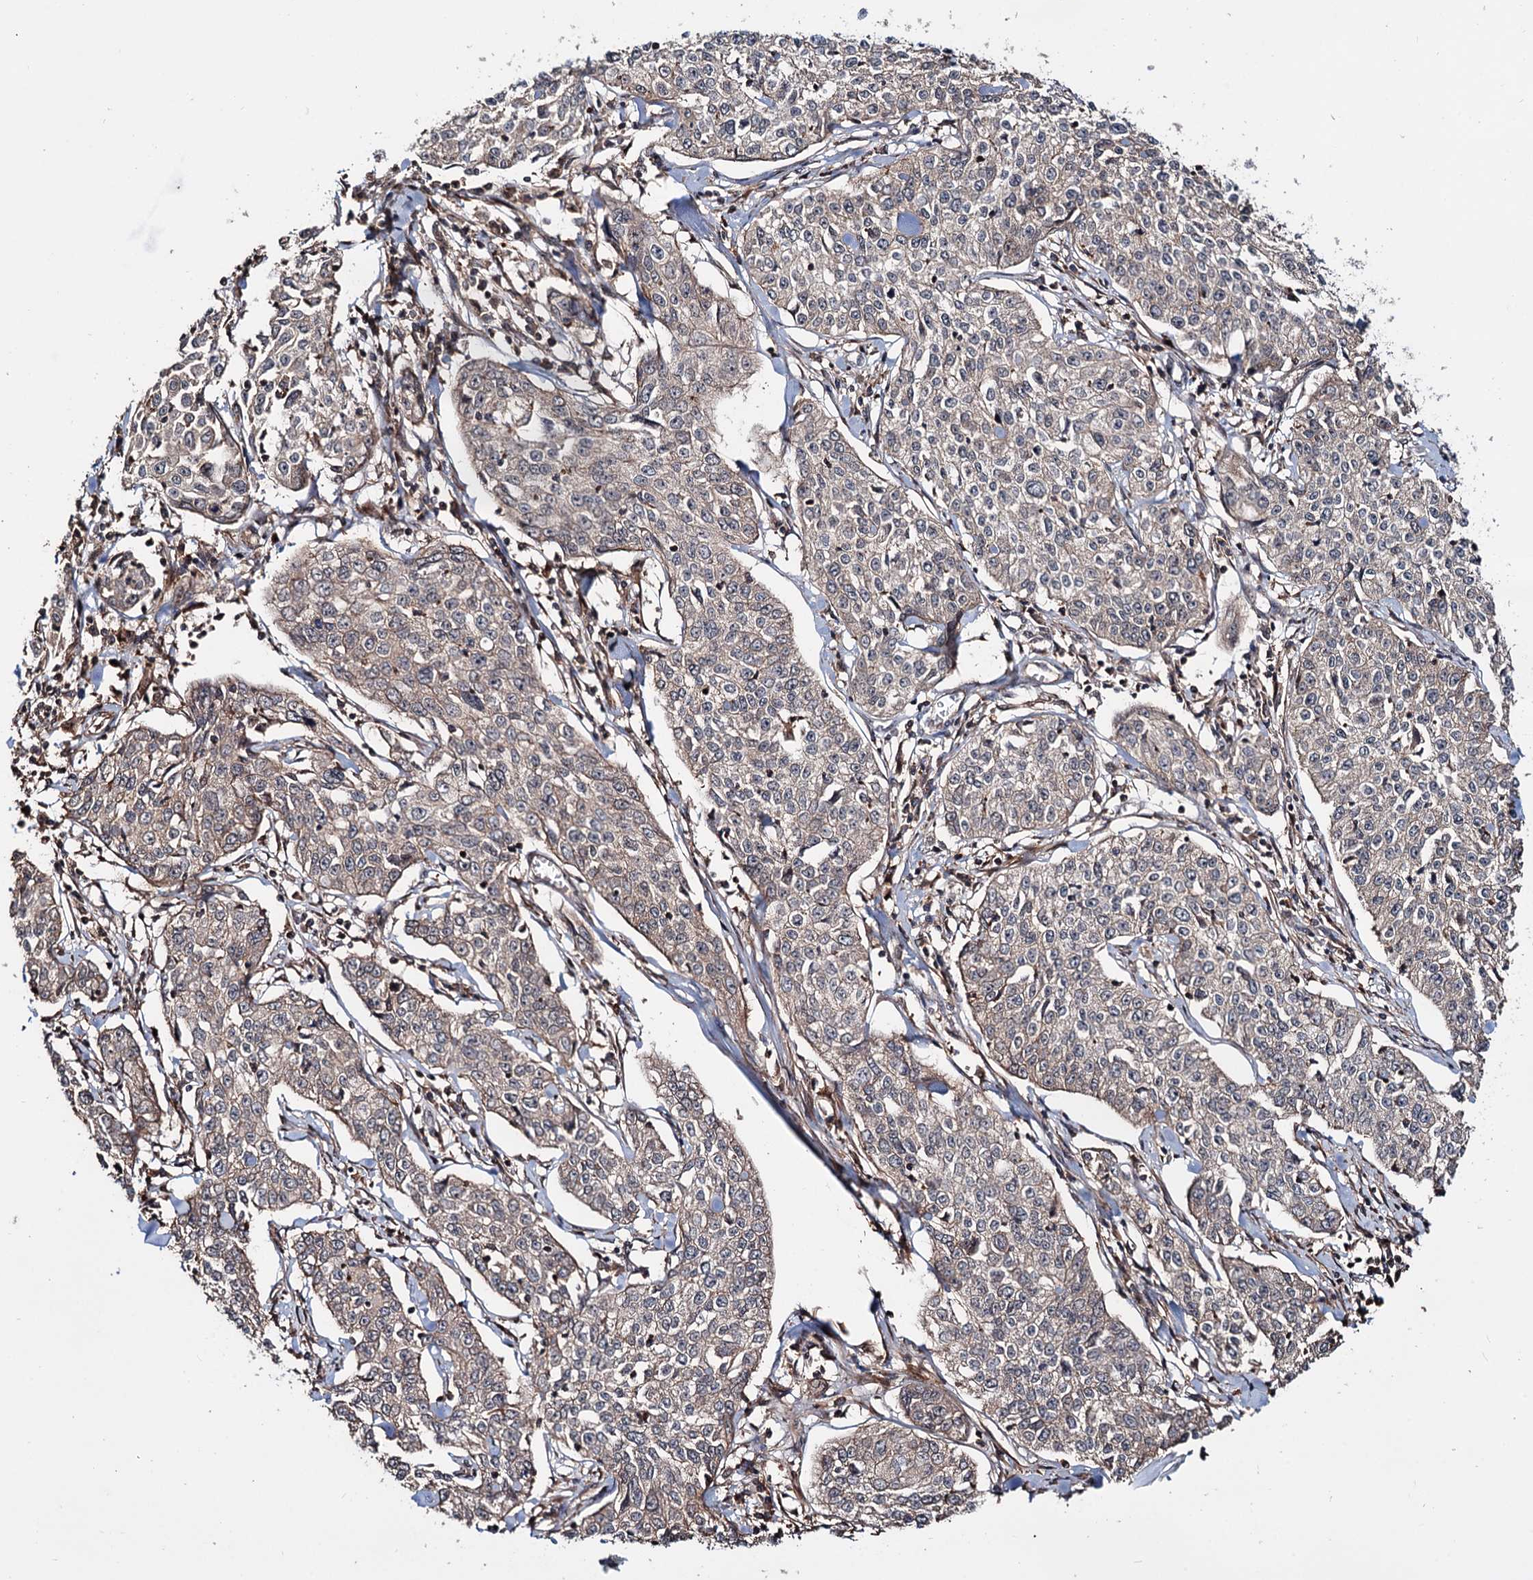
{"staining": {"intensity": "weak", "quantity": "25%-75%", "location": "cytoplasmic/membranous"}, "tissue": "cervical cancer", "cell_type": "Tumor cells", "image_type": "cancer", "snomed": [{"axis": "morphology", "description": "Squamous cell carcinoma, NOS"}, {"axis": "topography", "description": "Cervix"}], "caption": "IHC micrograph of neoplastic tissue: human cervical squamous cell carcinoma stained using immunohistochemistry (IHC) displays low levels of weak protein expression localized specifically in the cytoplasmic/membranous of tumor cells, appearing as a cytoplasmic/membranous brown color.", "gene": "GRIP1", "patient": {"sex": "female", "age": 35}}